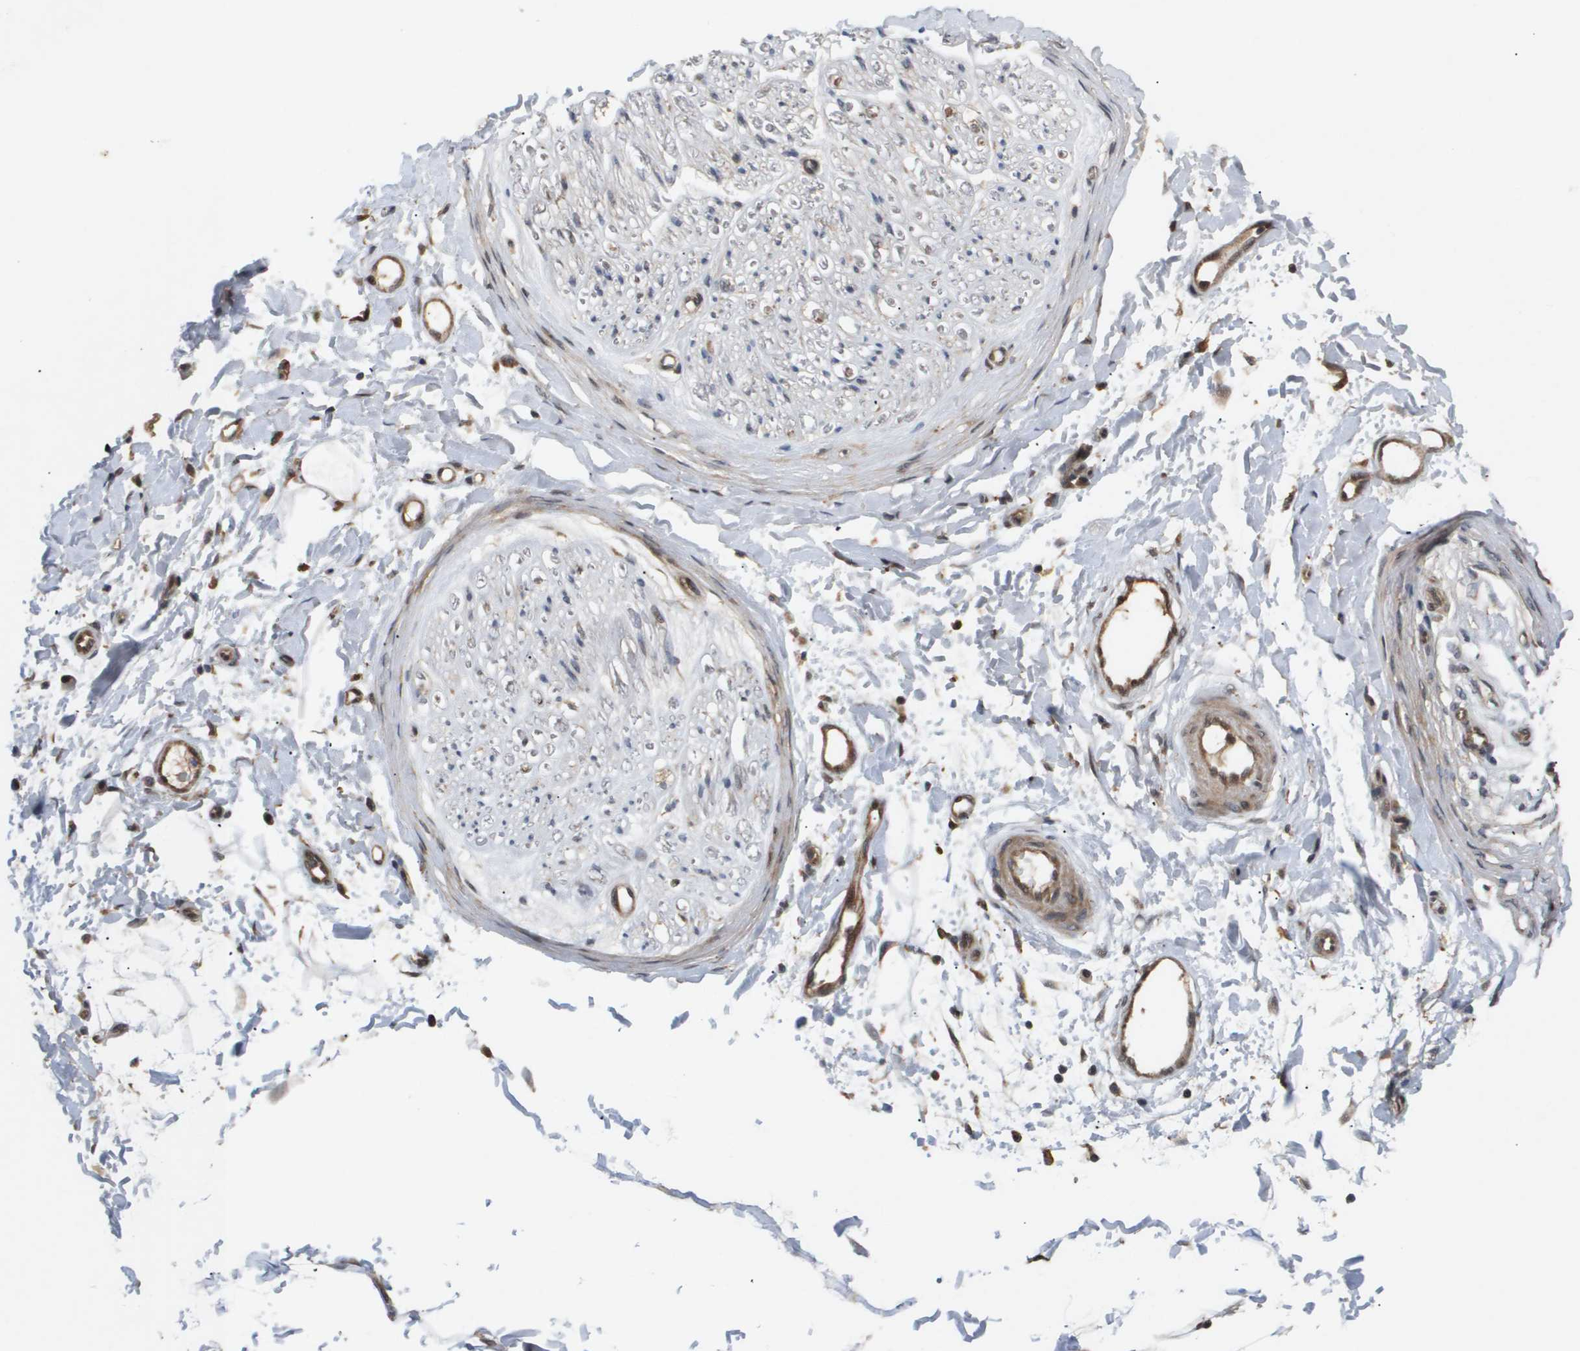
{"staining": {"intensity": "moderate", "quantity": ">75%", "location": "cytoplasmic/membranous"}, "tissue": "adipose tissue", "cell_type": "Adipocytes", "image_type": "normal", "snomed": [{"axis": "morphology", "description": "Normal tissue, NOS"}, {"axis": "morphology", "description": "Squamous cell carcinoma, NOS"}, {"axis": "topography", "description": "Skin"}, {"axis": "topography", "description": "Peripheral nerve tissue"}], "caption": "A photomicrograph of adipose tissue stained for a protein demonstrates moderate cytoplasmic/membranous brown staining in adipocytes.", "gene": "PDGFB", "patient": {"sex": "male", "age": 83}}